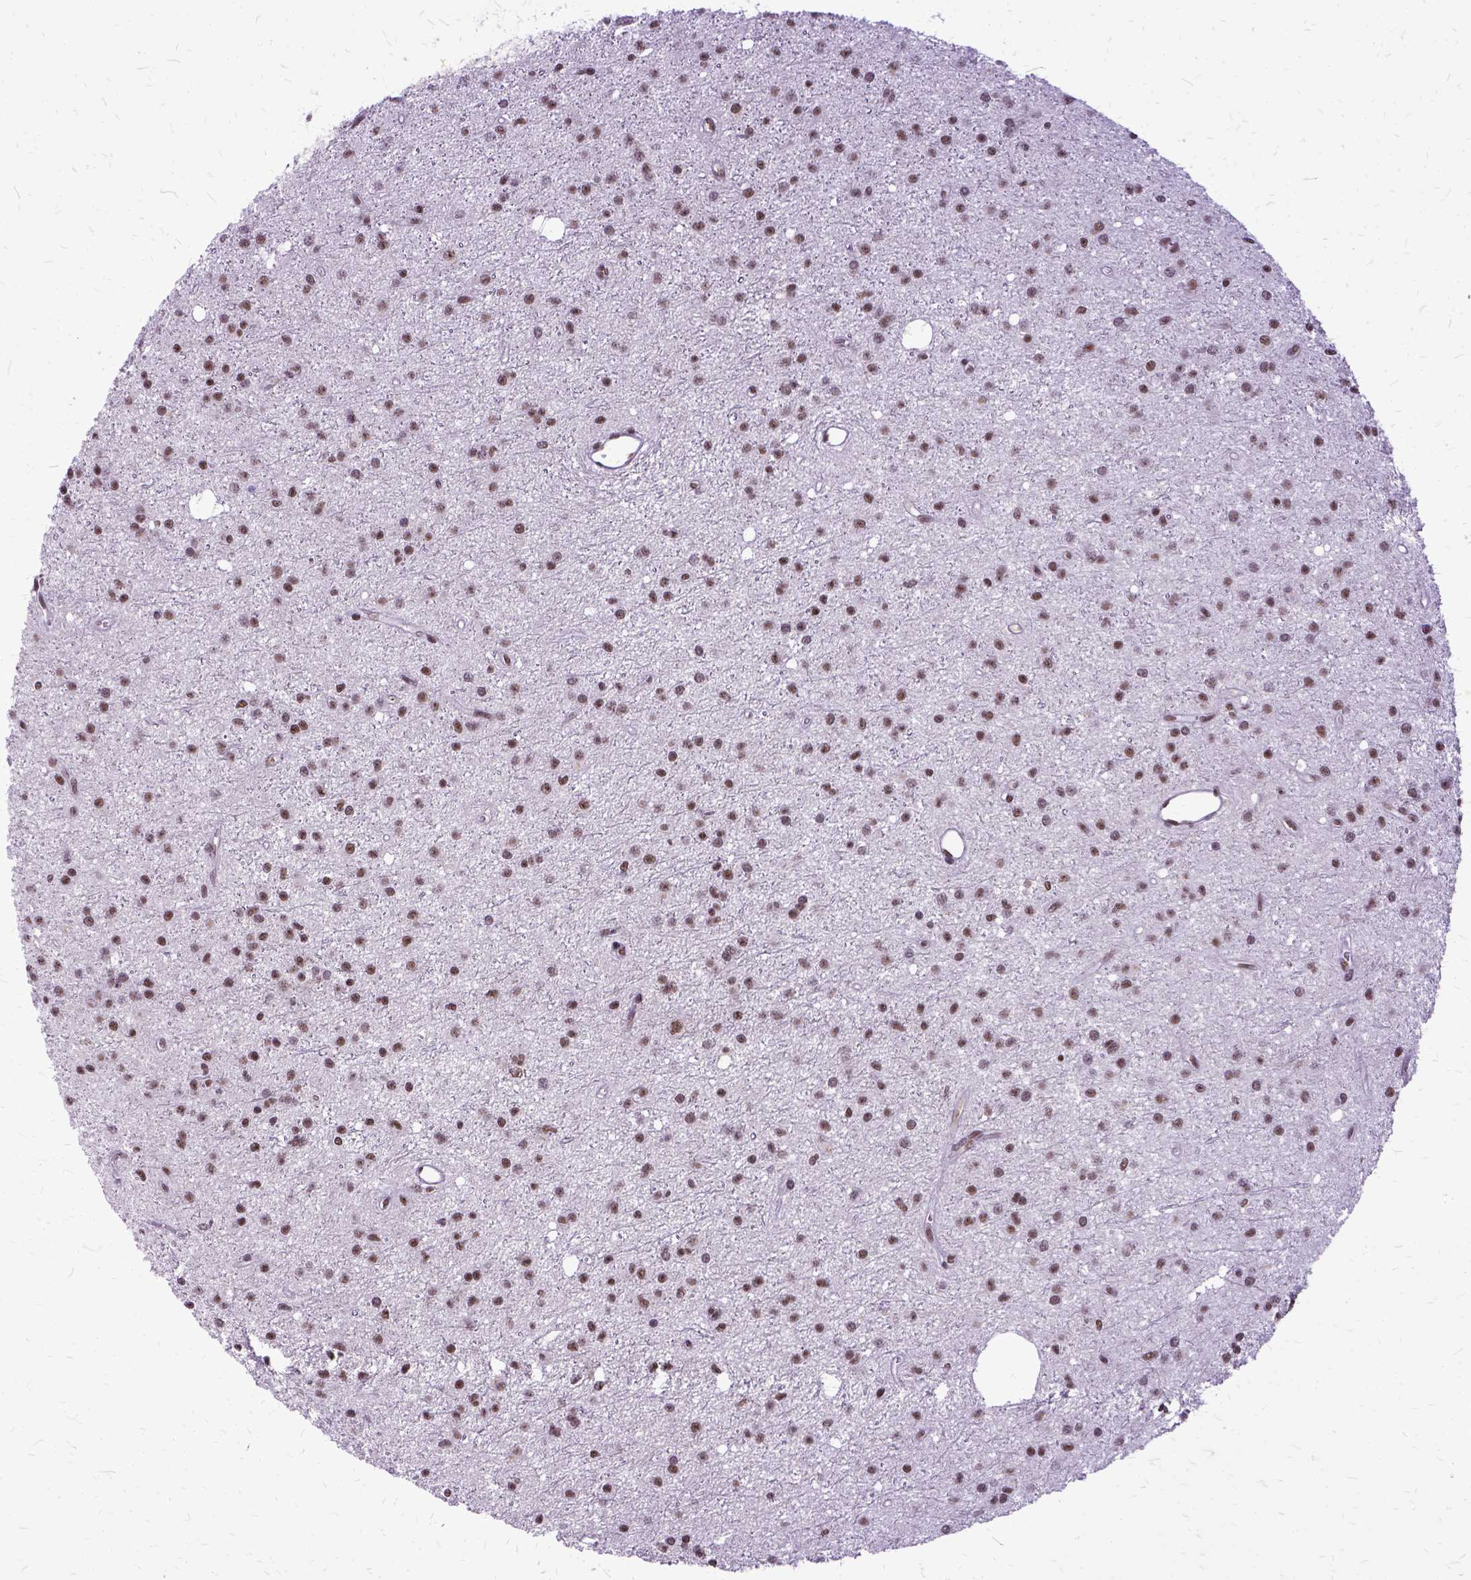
{"staining": {"intensity": "moderate", "quantity": "25%-75%", "location": "nuclear"}, "tissue": "glioma", "cell_type": "Tumor cells", "image_type": "cancer", "snomed": [{"axis": "morphology", "description": "Glioma, malignant, Low grade"}, {"axis": "topography", "description": "Brain"}], "caption": "DAB immunohistochemical staining of malignant low-grade glioma shows moderate nuclear protein expression in approximately 25%-75% of tumor cells.", "gene": "SETD1A", "patient": {"sex": "male", "age": 27}}